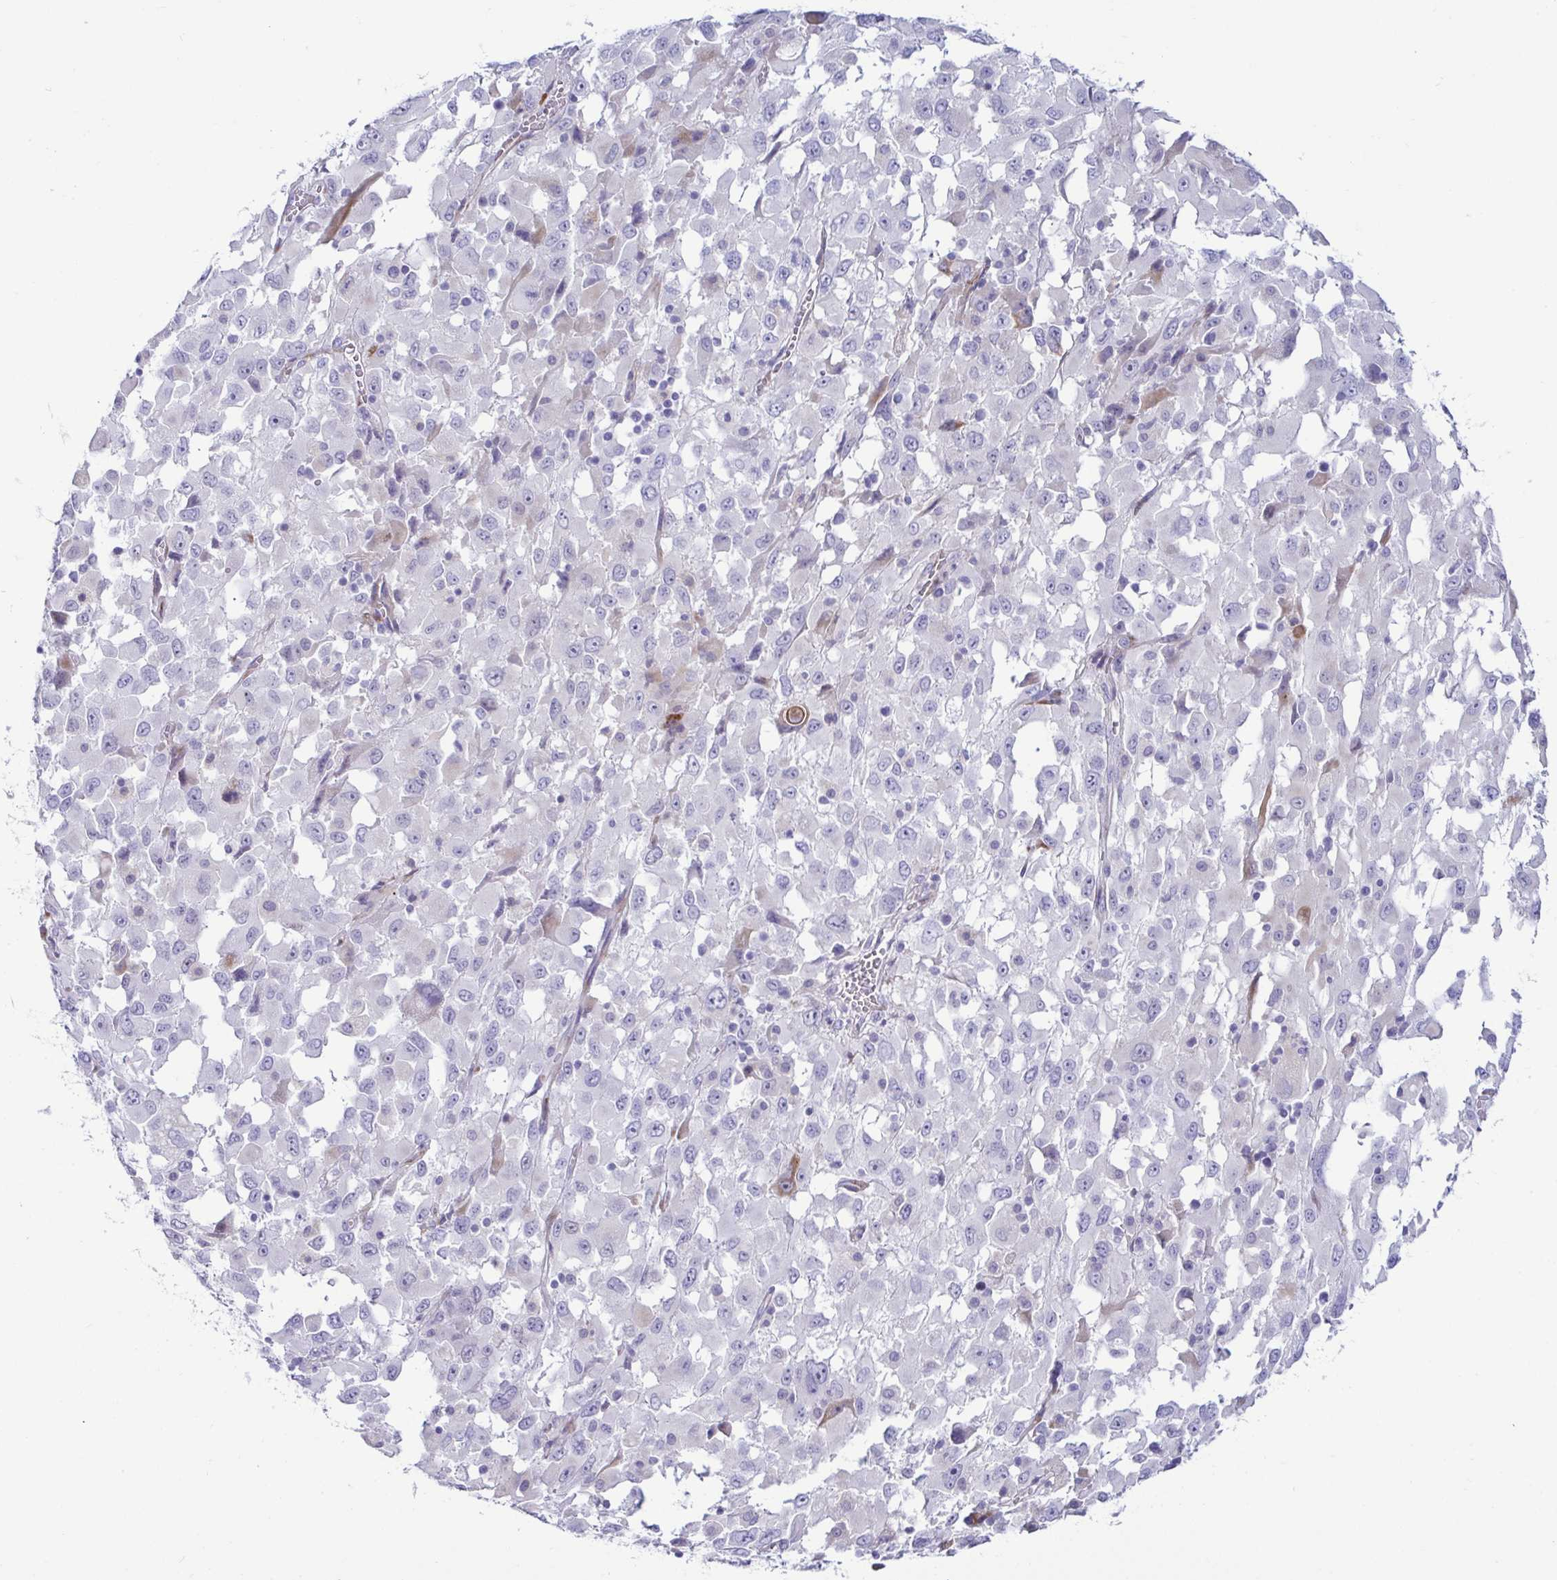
{"staining": {"intensity": "negative", "quantity": "none", "location": "none"}, "tissue": "melanoma", "cell_type": "Tumor cells", "image_type": "cancer", "snomed": [{"axis": "morphology", "description": "Malignant melanoma, Metastatic site"}, {"axis": "topography", "description": "Soft tissue"}], "caption": "DAB immunohistochemical staining of malignant melanoma (metastatic site) shows no significant expression in tumor cells.", "gene": "TFPI2", "patient": {"sex": "male", "age": 50}}